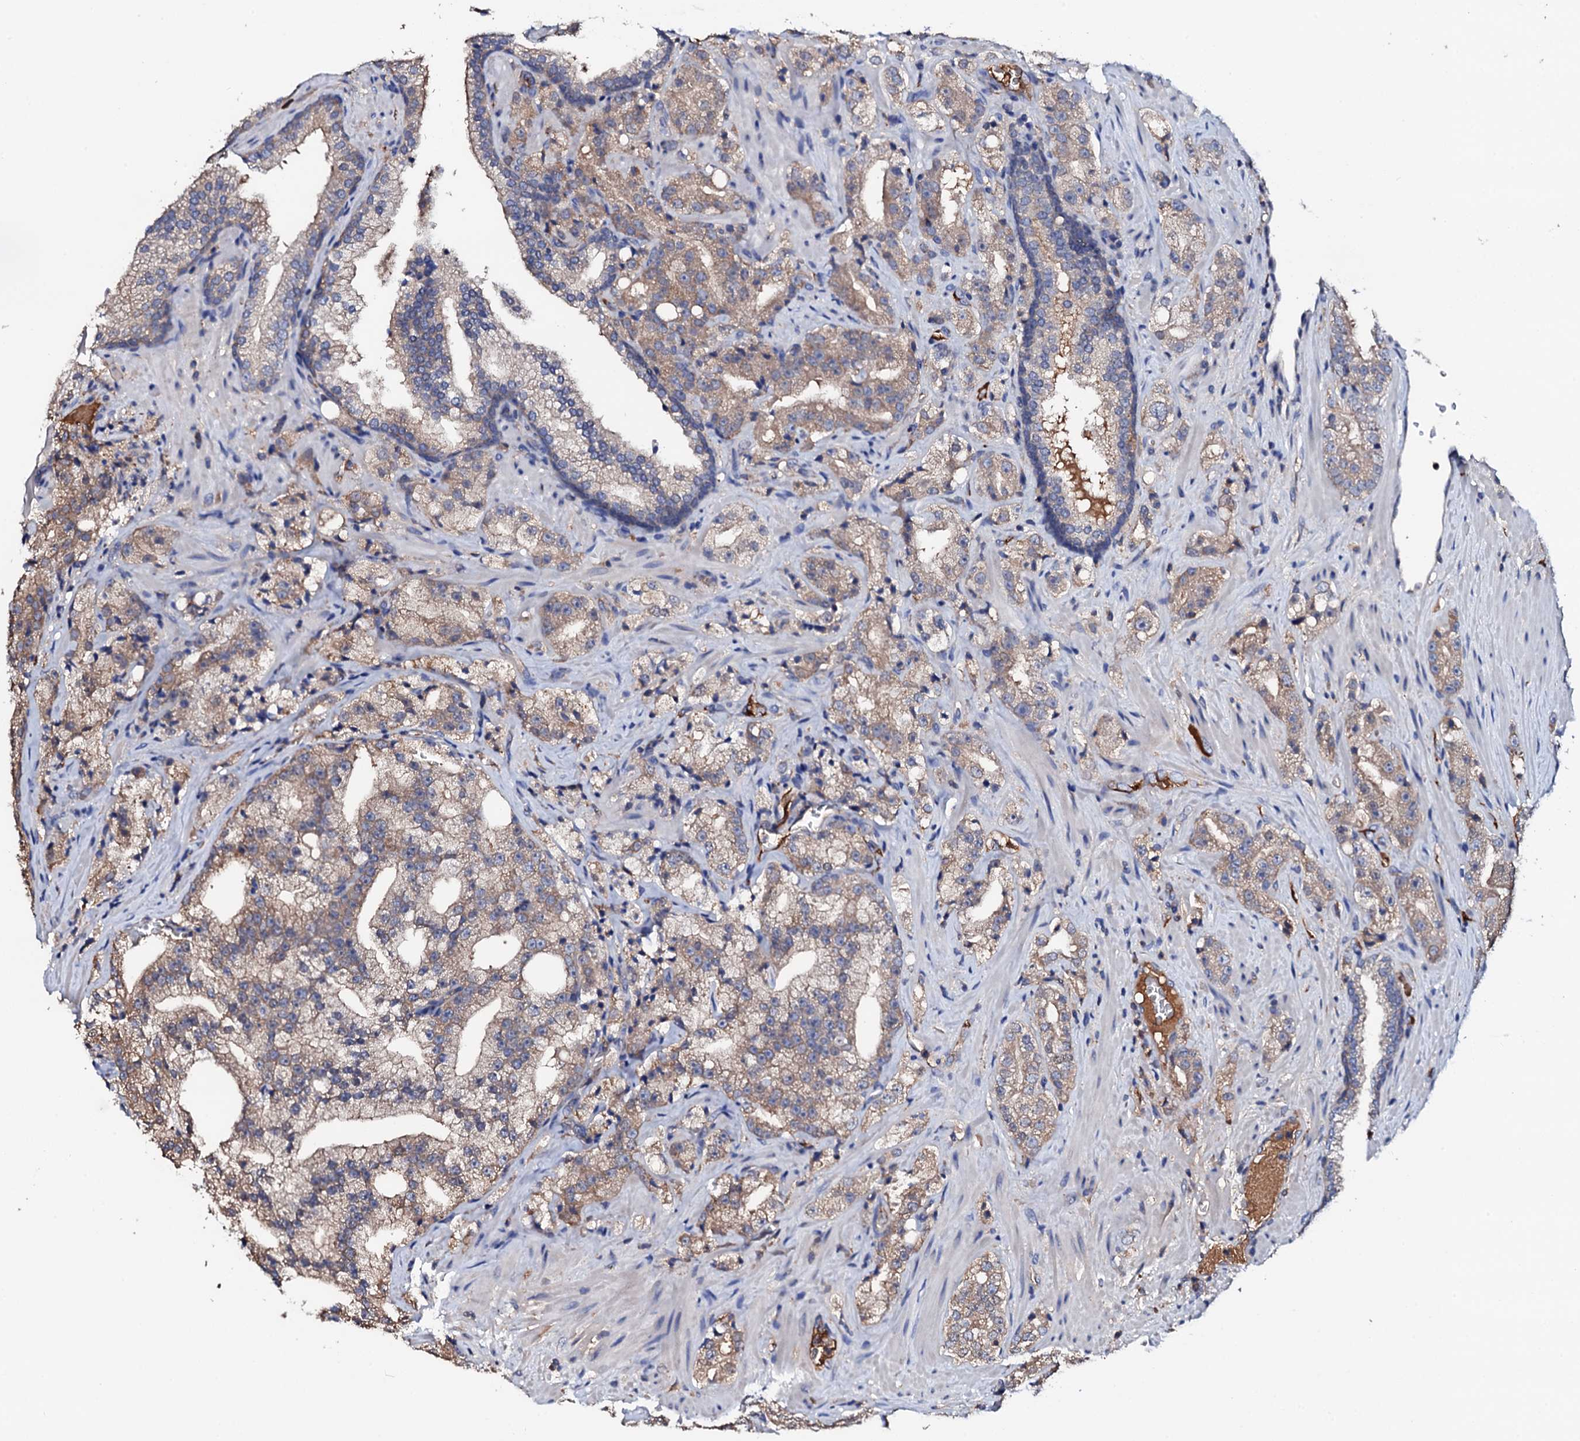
{"staining": {"intensity": "moderate", "quantity": ">75%", "location": "cytoplasmic/membranous"}, "tissue": "prostate cancer", "cell_type": "Tumor cells", "image_type": "cancer", "snomed": [{"axis": "morphology", "description": "Adenocarcinoma, High grade"}, {"axis": "topography", "description": "Prostate"}], "caption": "About >75% of tumor cells in human prostate high-grade adenocarcinoma reveal moderate cytoplasmic/membranous protein staining as visualized by brown immunohistochemical staining.", "gene": "TCAF2", "patient": {"sex": "male", "age": 64}}